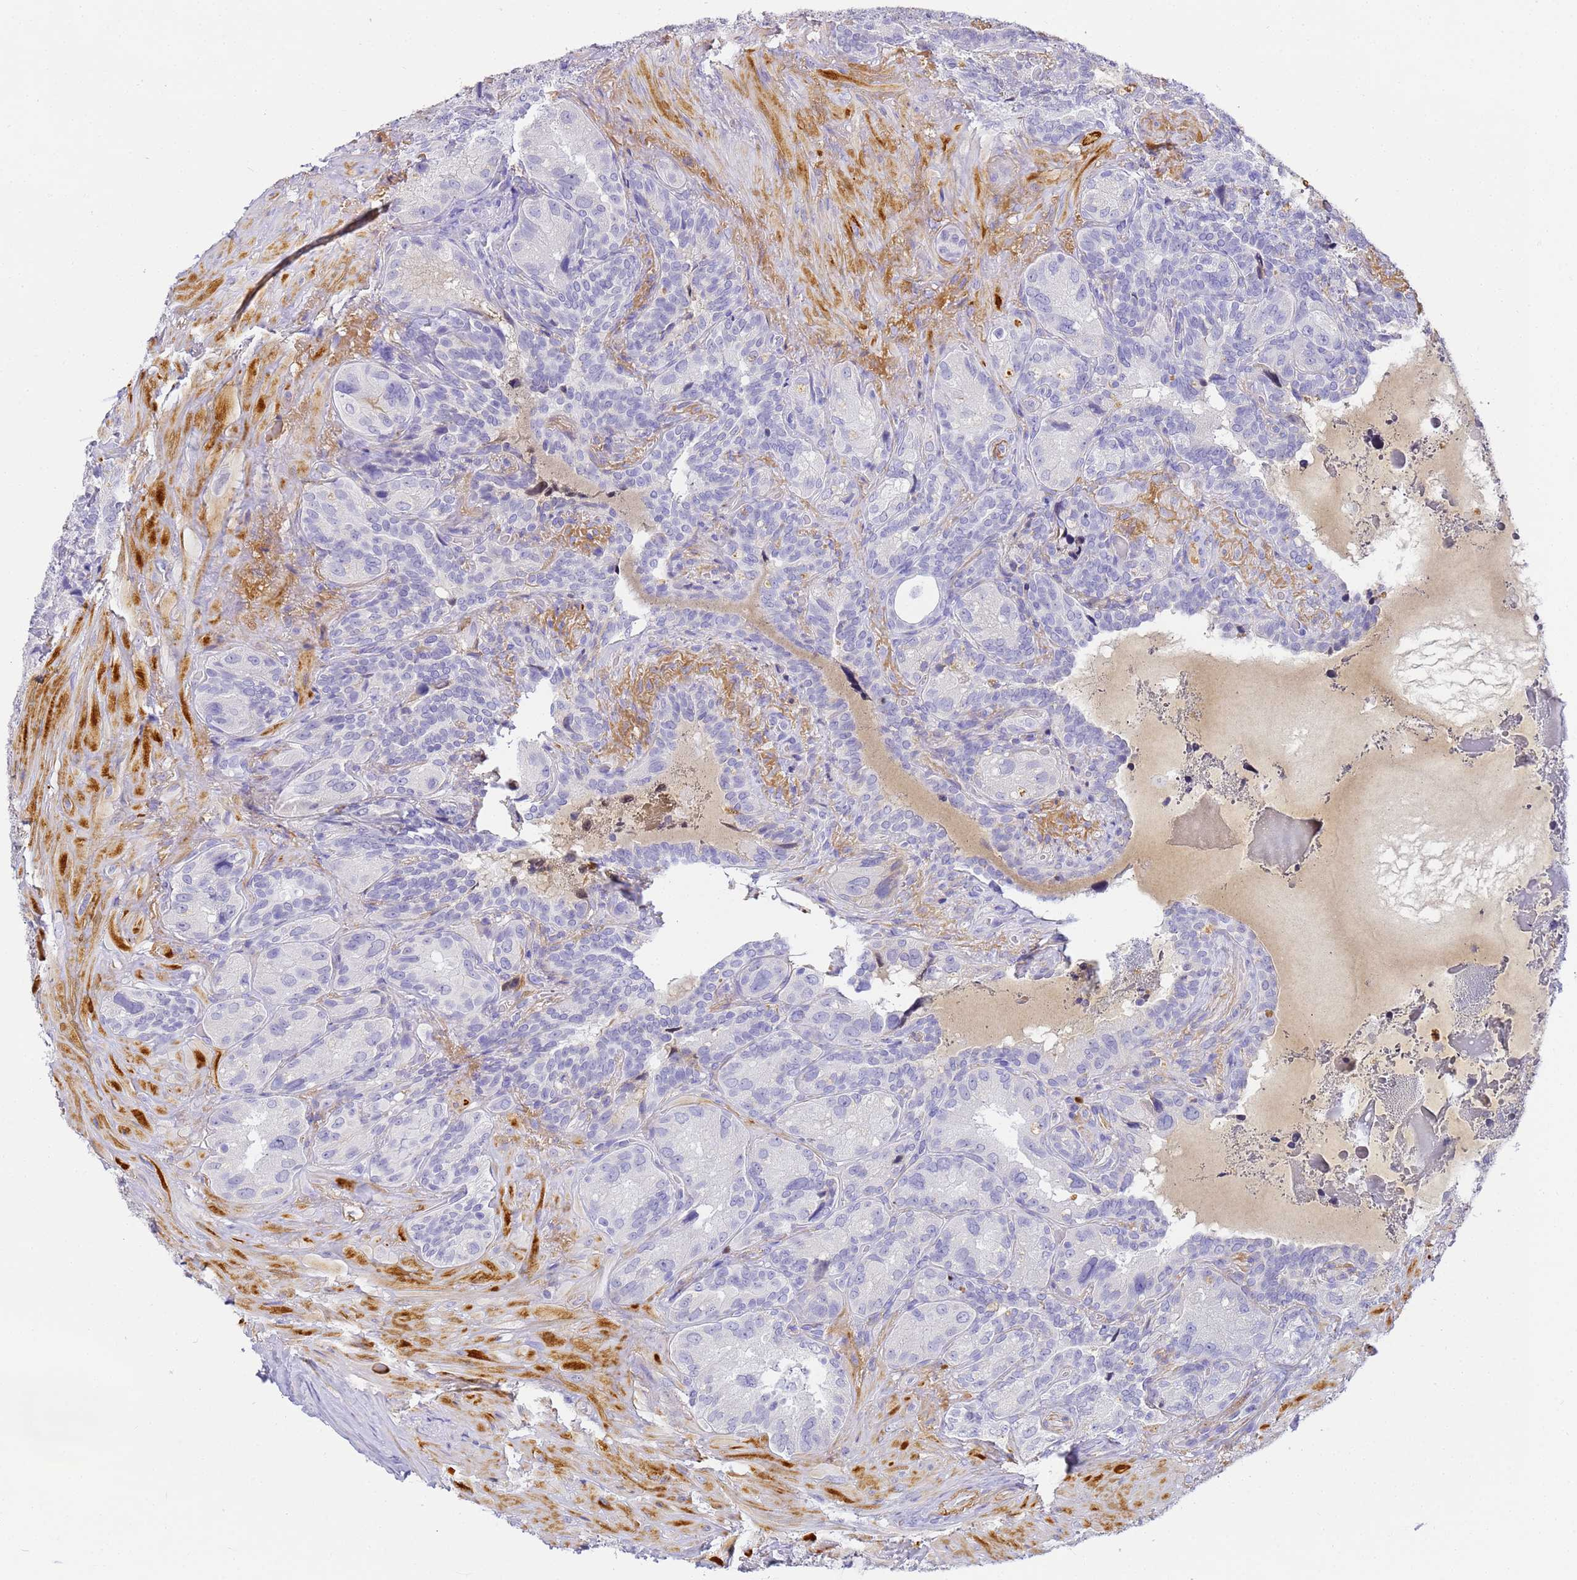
{"staining": {"intensity": "negative", "quantity": "none", "location": "none"}, "tissue": "seminal vesicle", "cell_type": "Glandular cells", "image_type": "normal", "snomed": [{"axis": "morphology", "description": "Normal tissue, NOS"}, {"axis": "topography", "description": "Seminal veicle"}, {"axis": "topography", "description": "Peripheral nerve tissue"}], "caption": "DAB (3,3'-diaminobenzidine) immunohistochemical staining of benign human seminal vesicle exhibits no significant expression in glandular cells. (DAB (3,3'-diaminobenzidine) immunohistochemistry, high magnification).", "gene": "CFHR1", "patient": {"sex": "male", "age": 67}}